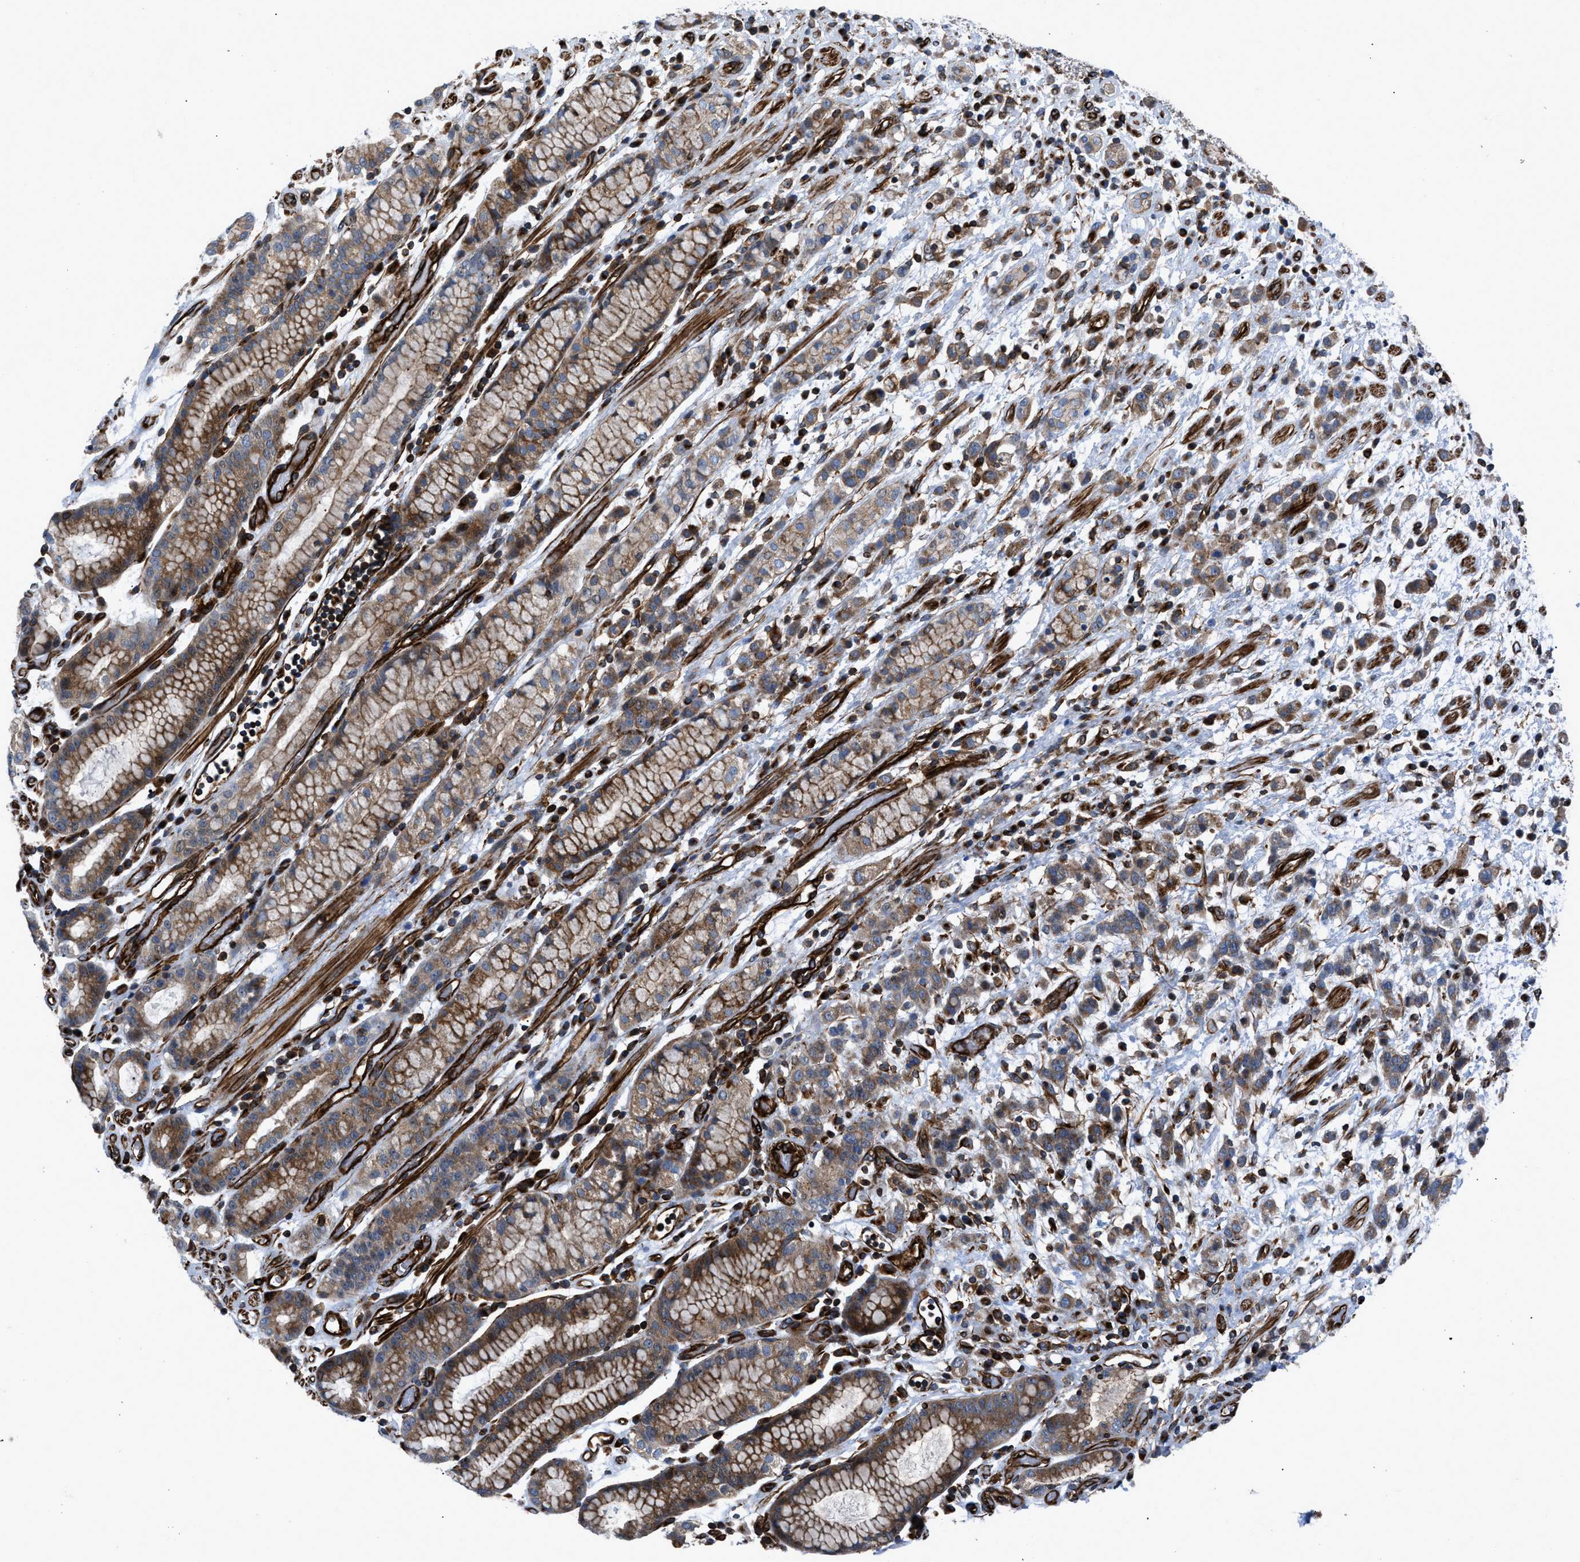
{"staining": {"intensity": "moderate", "quantity": ">75%", "location": "cytoplasmic/membranous"}, "tissue": "stomach cancer", "cell_type": "Tumor cells", "image_type": "cancer", "snomed": [{"axis": "morphology", "description": "Adenocarcinoma, NOS"}, {"axis": "topography", "description": "Stomach, lower"}], "caption": "Protein staining shows moderate cytoplasmic/membranous positivity in approximately >75% of tumor cells in adenocarcinoma (stomach). (brown staining indicates protein expression, while blue staining denotes nuclei).", "gene": "PTPRE", "patient": {"sex": "male", "age": 88}}